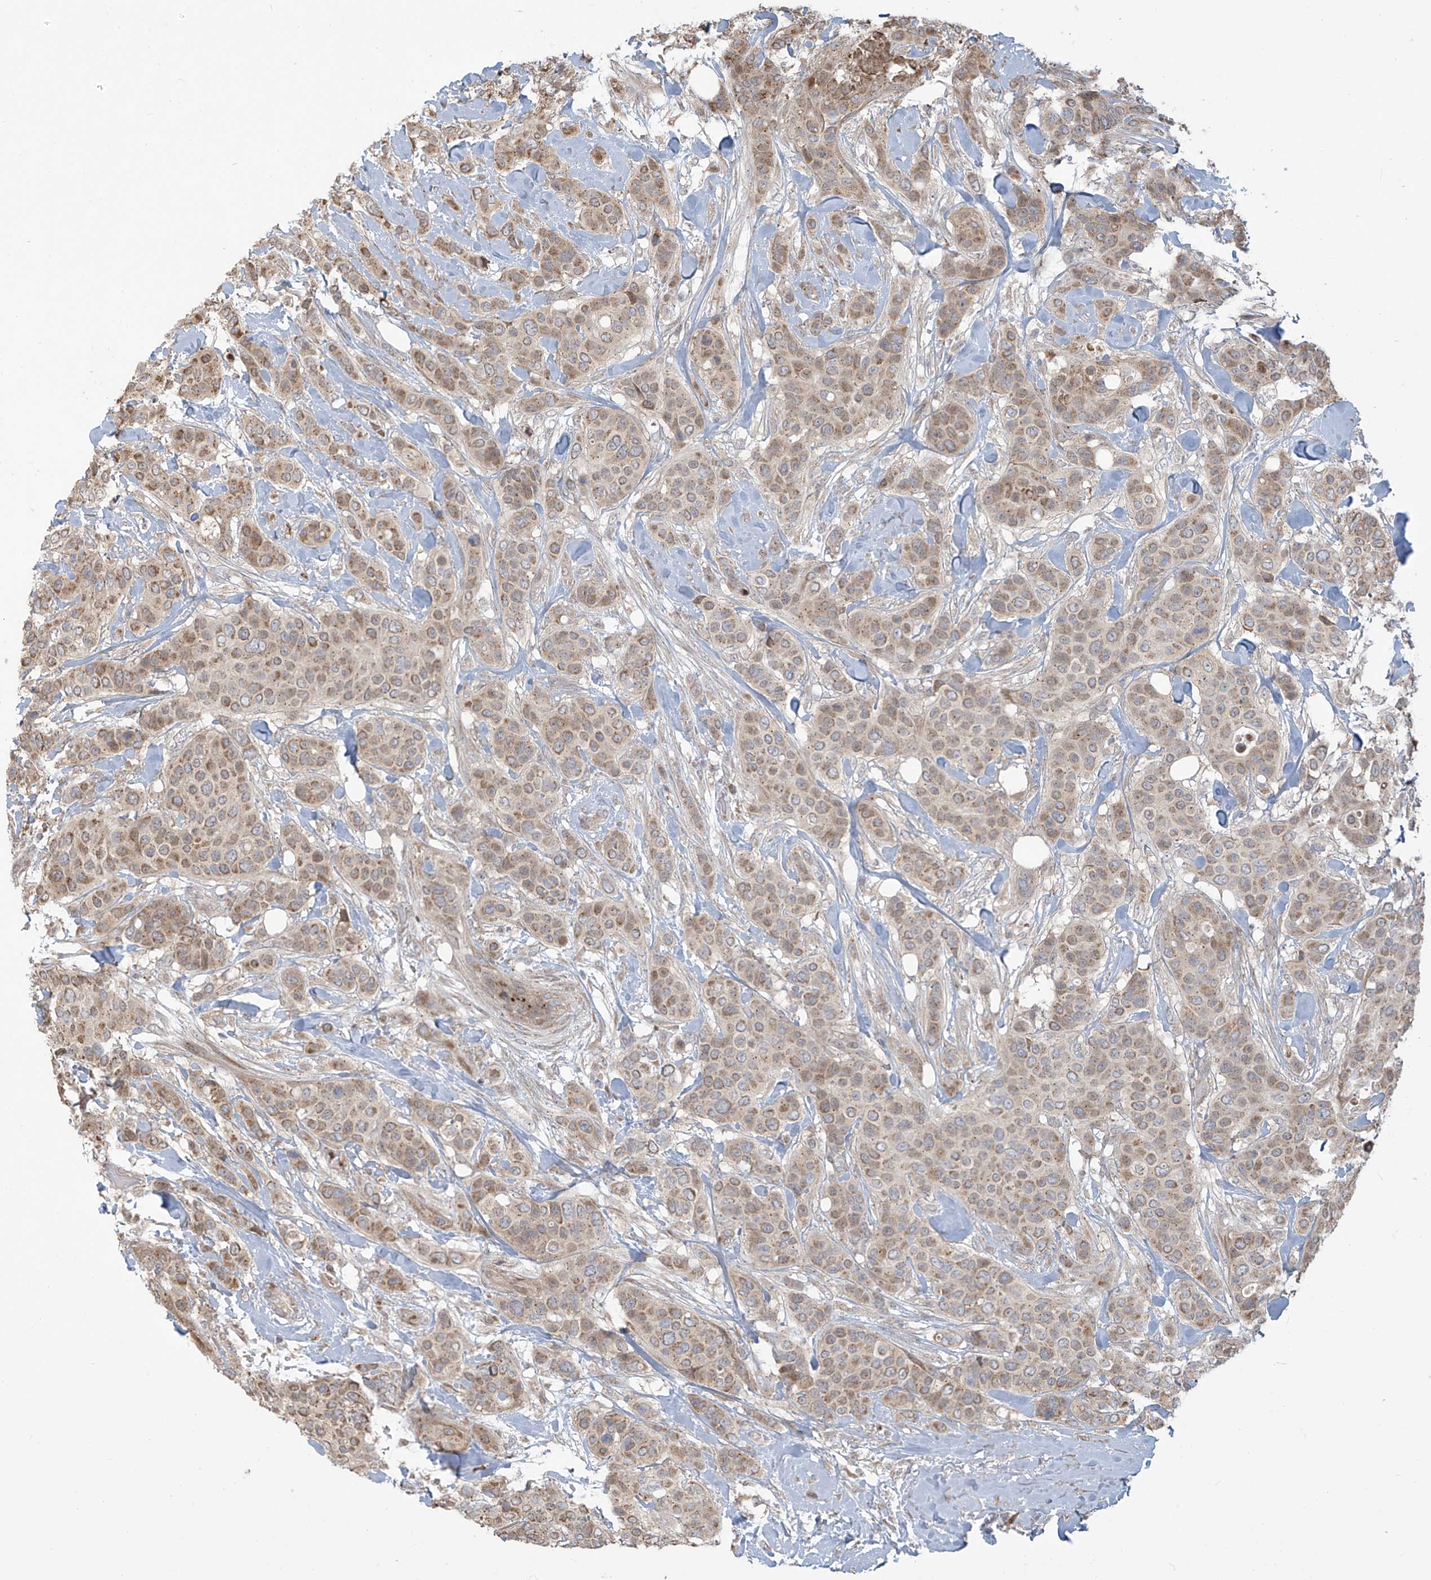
{"staining": {"intensity": "moderate", "quantity": "25%-75%", "location": "cytoplasmic/membranous"}, "tissue": "breast cancer", "cell_type": "Tumor cells", "image_type": "cancer", "snomed": [{"axis": "morphology", "description": "Lobular carcinoma"}, {"axis": "topography", "description": "Breast"}], "caption": "IHC of human breast lobular carcinoma displays medium levels of moderate cytoplasmic/membranous positivity in about 25%-75% of tumor cells.", "gene": "PLEKHM3", "patient": {"sex": "female", "age": 51}}